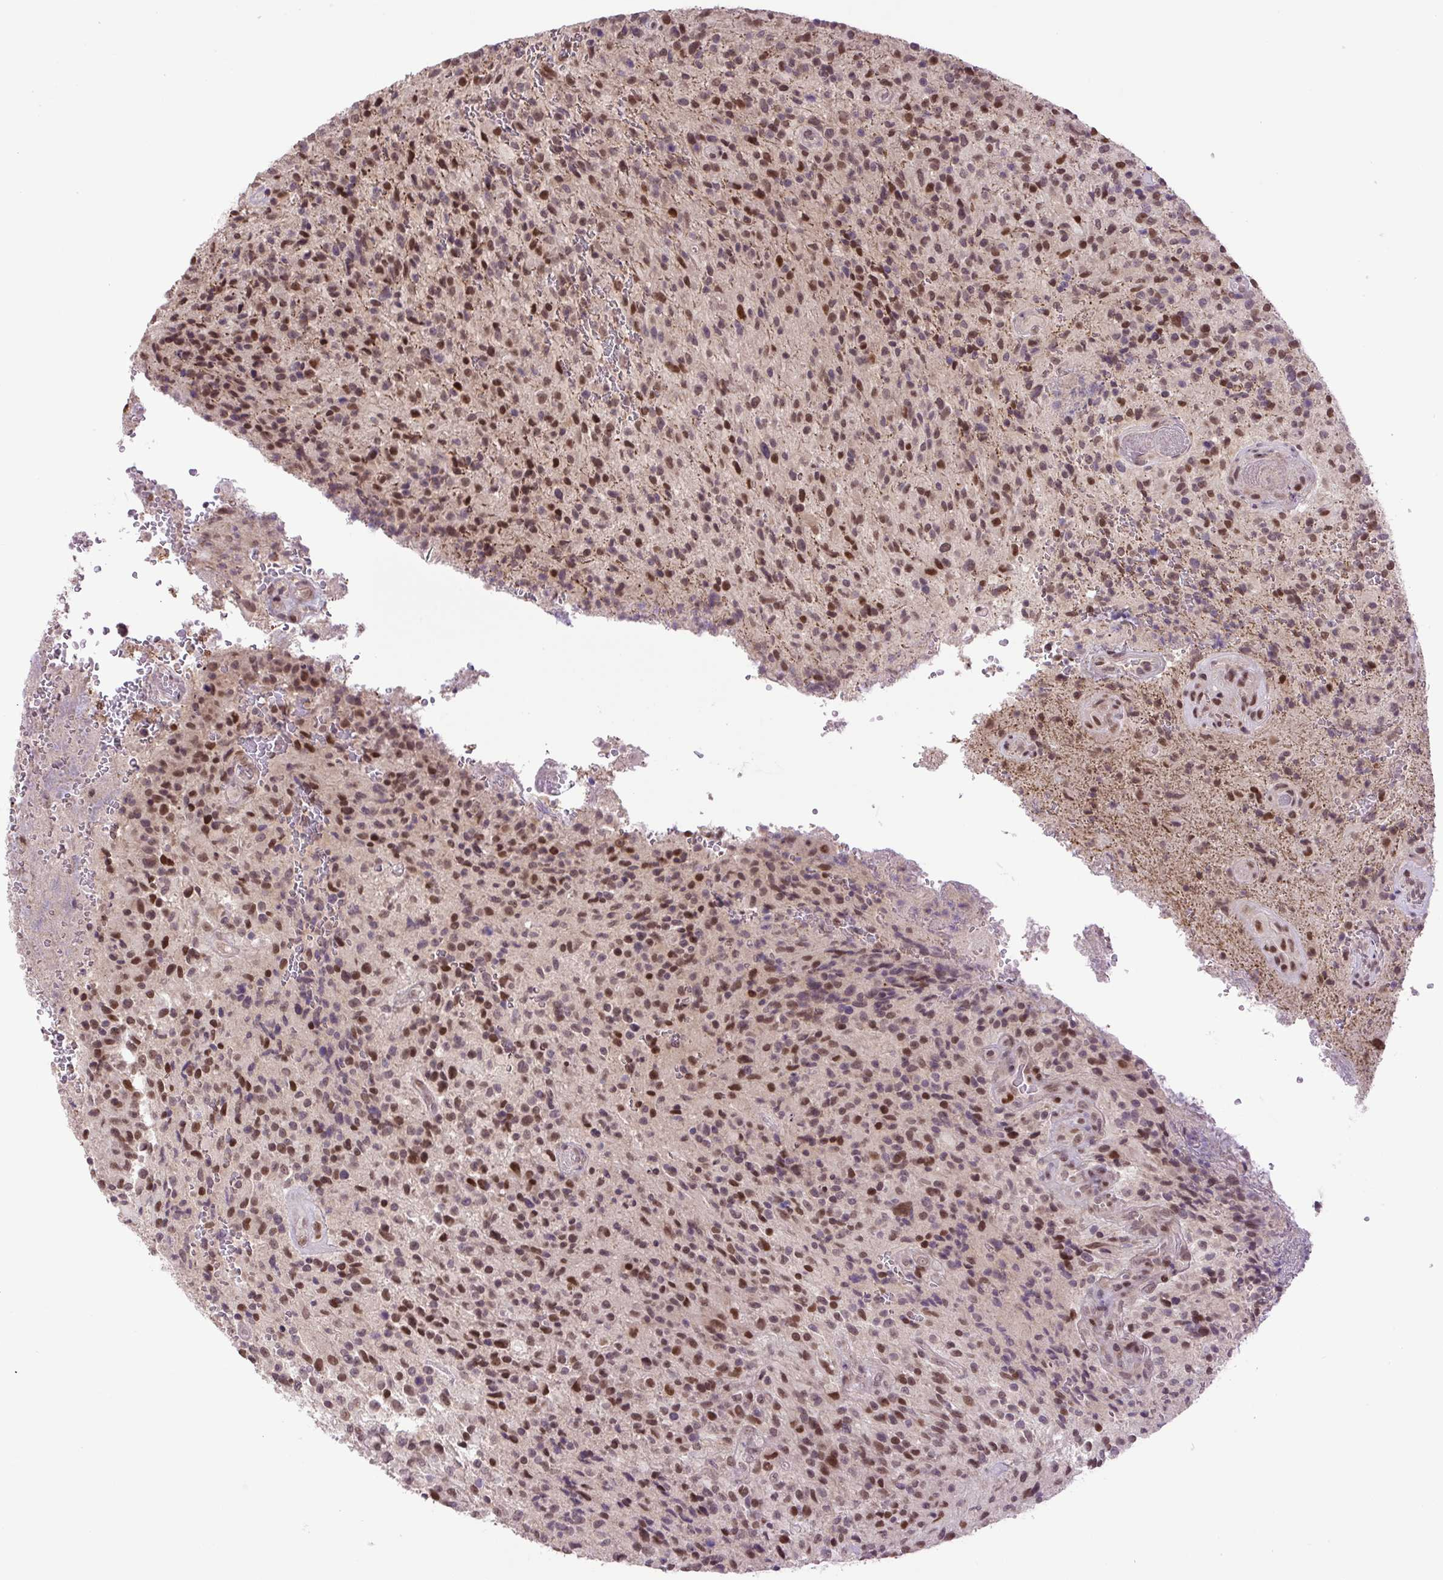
{"staining": {"intensity": "moderate", "quantity": ">75%", "location": "nuclear"}, "tissue": "glioma", "cell_type": "Tumor cells", "image_type": "cancer", "snomed": [{"axis": "morphology", "description": "Normal tissue, NOS"}, {"axis": "morphology", "description": "Glioma, malignant, High grade"}, {"axis": "topography", "description": "Cerebral cortex"}], "caption": "High-power microscopy captured an IHC histopathology image of high-grade glioma (malignant), revealing moderate nuclear staining in about >75% of tumor cells.", "gene": "KPNA1", "patient": {"sex": "male", "age": 56}}